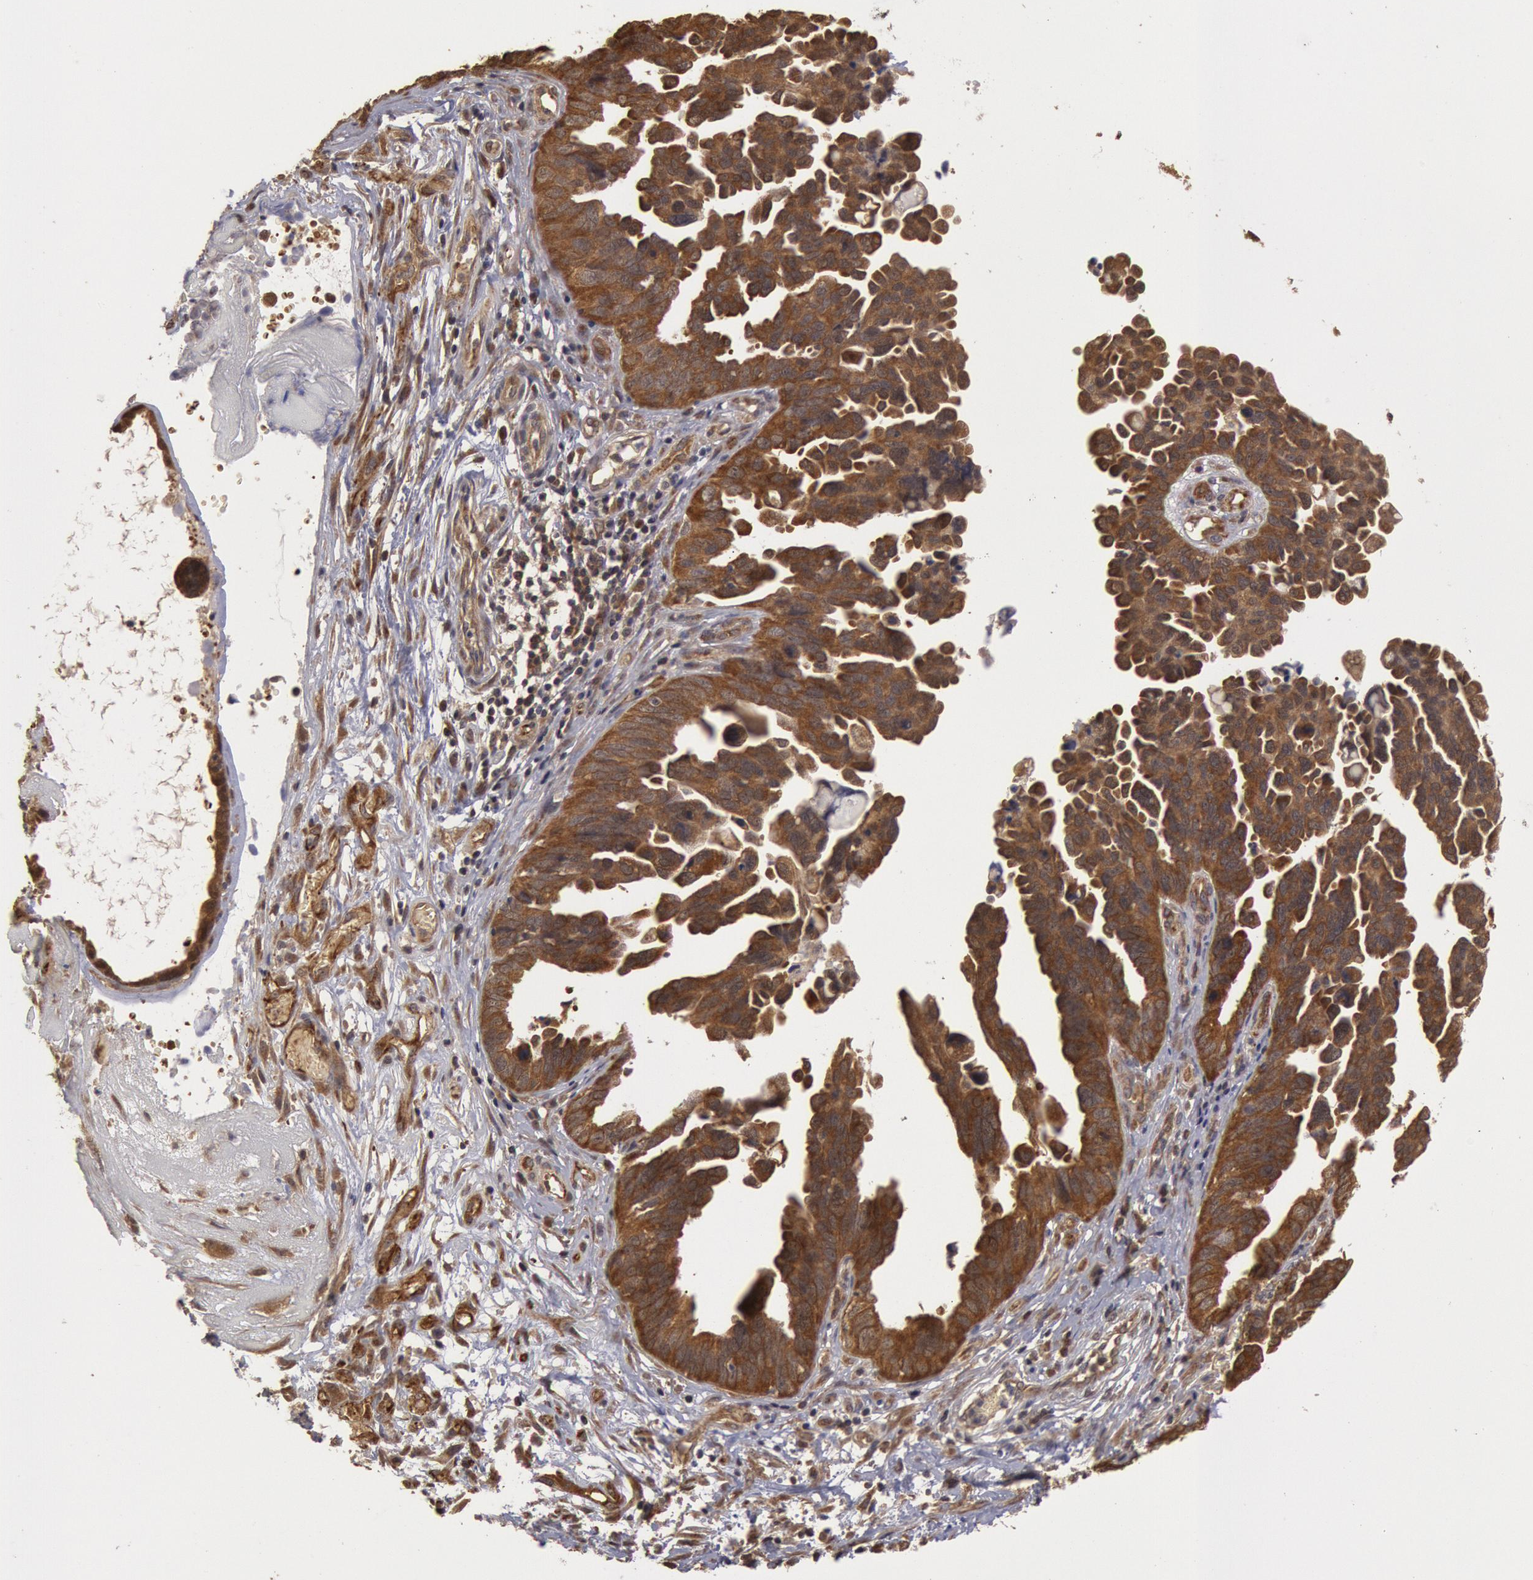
{"staining": {"intensity": "strong", "quantity": ">75%", "location": "cytoplasmic/membranous"}, "tissue": "ovarian cancer", "cell_type": "Tumor cells", "image_type": "cancer", "snomed": [{"axis": "morphology", "description": "Cystadenocarcinoma, serous, NOS"}, {"axis": "topography", "description": "Ovary"}], "caption": "Ovarian cancer stained for a protein demonstrates strong cytoplasmic/membranous positivity in tumor cells.", "gene": "USP14", "patient": {"sex": "female", "age": 64}}